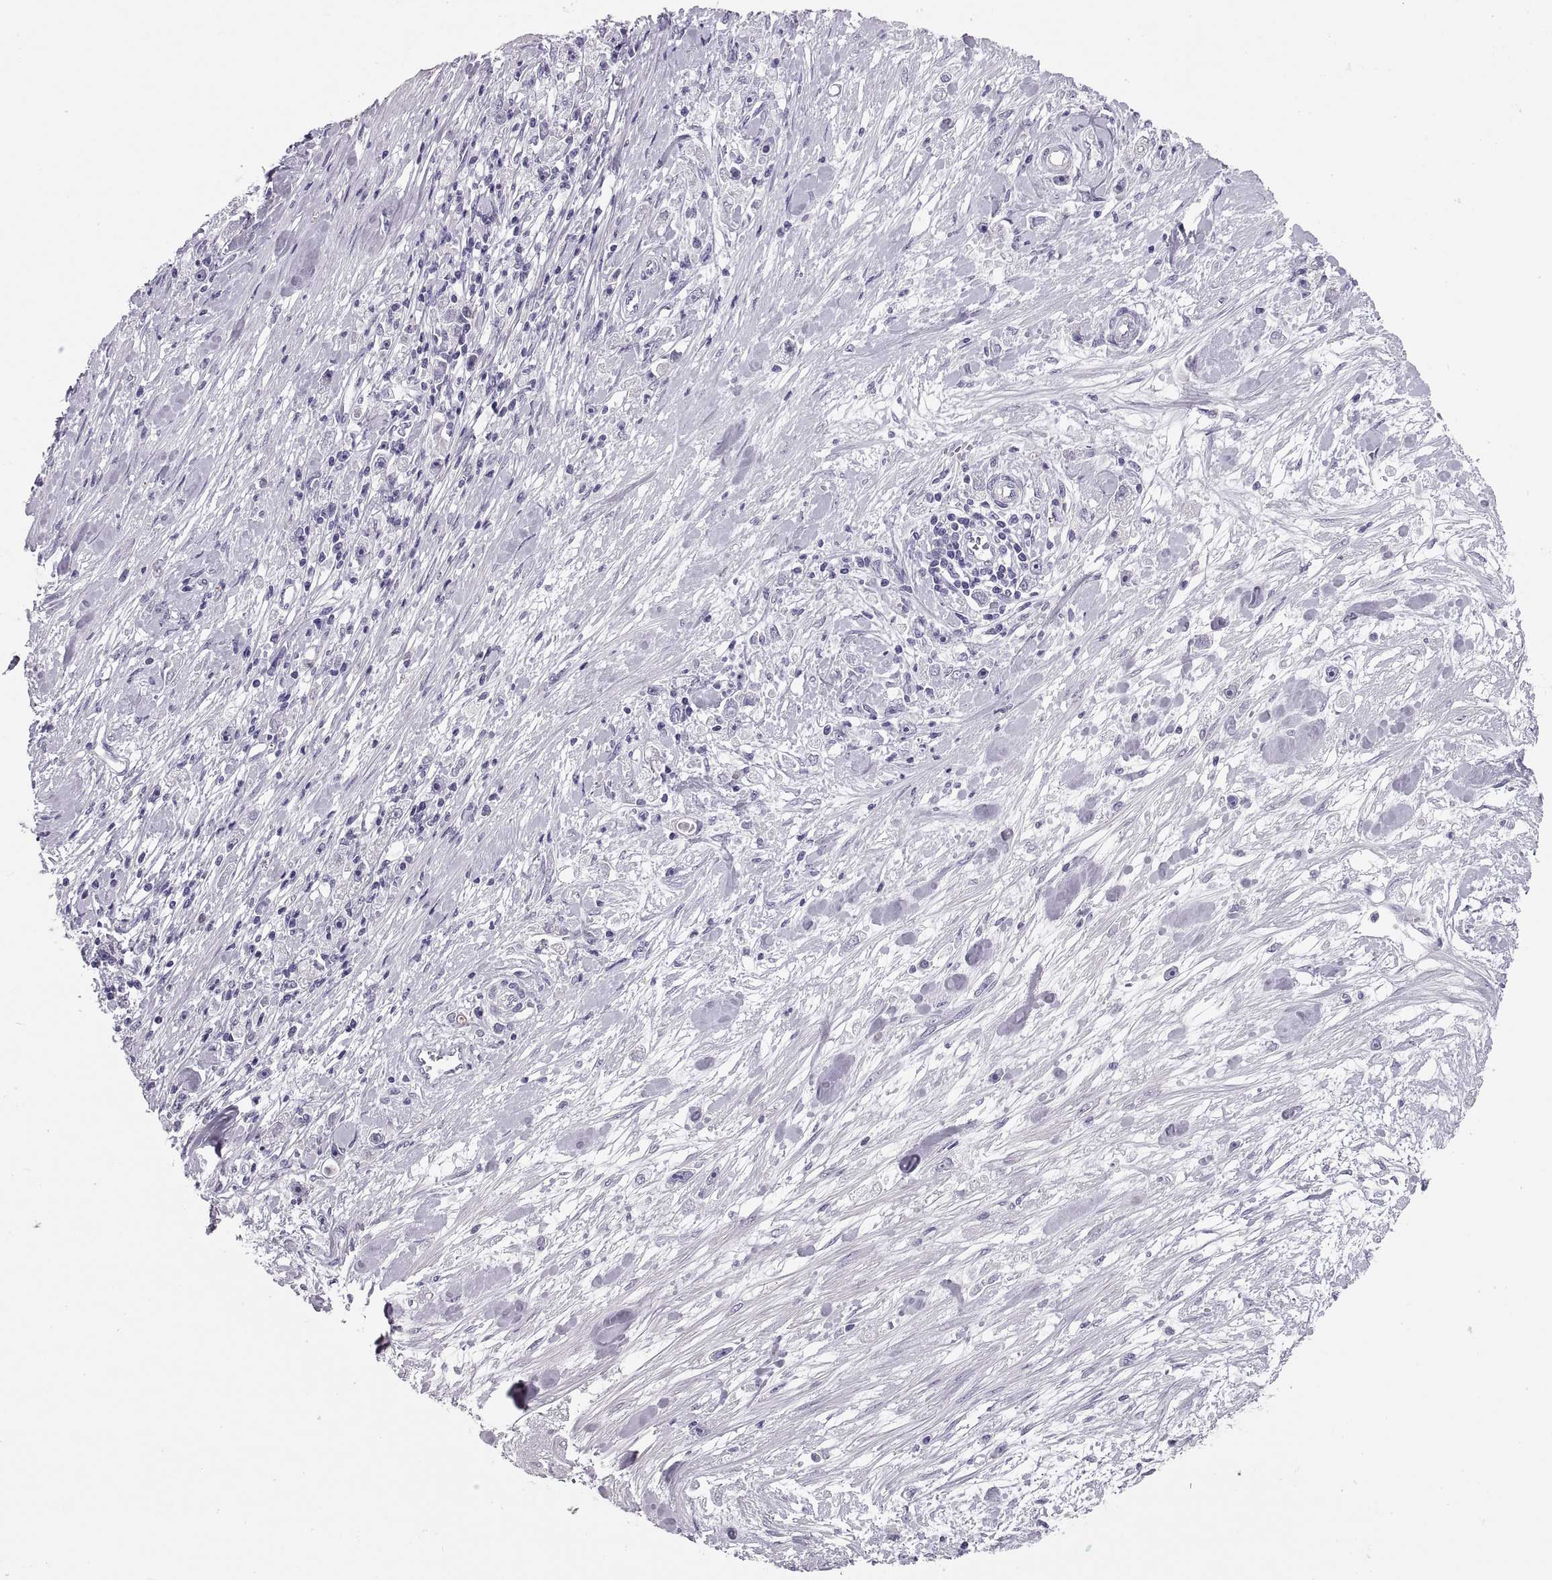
{"staining": {"intensity": "negative", "quantity": "none", "location": "none"}, "tissue": "stomach cancer", "cell_type": "Tumor cells", "image_type": "cancer", "snomed": [{"axis": "morphology", "description": "Adenocarcinoma, NOS"}, {"axis": "topography", "description": "Stomach"}], "caption": "Stomach cancer (adenocarcinoma) was stained to show a protein in brown. There is no significant positivity in tumor cells. (DAB (3,3'-diaminobenzidine) immunohistochemistry (IHC), high magnification).", "gene": "QRICH2", "patient": {"sex": "female", "age": 59}}